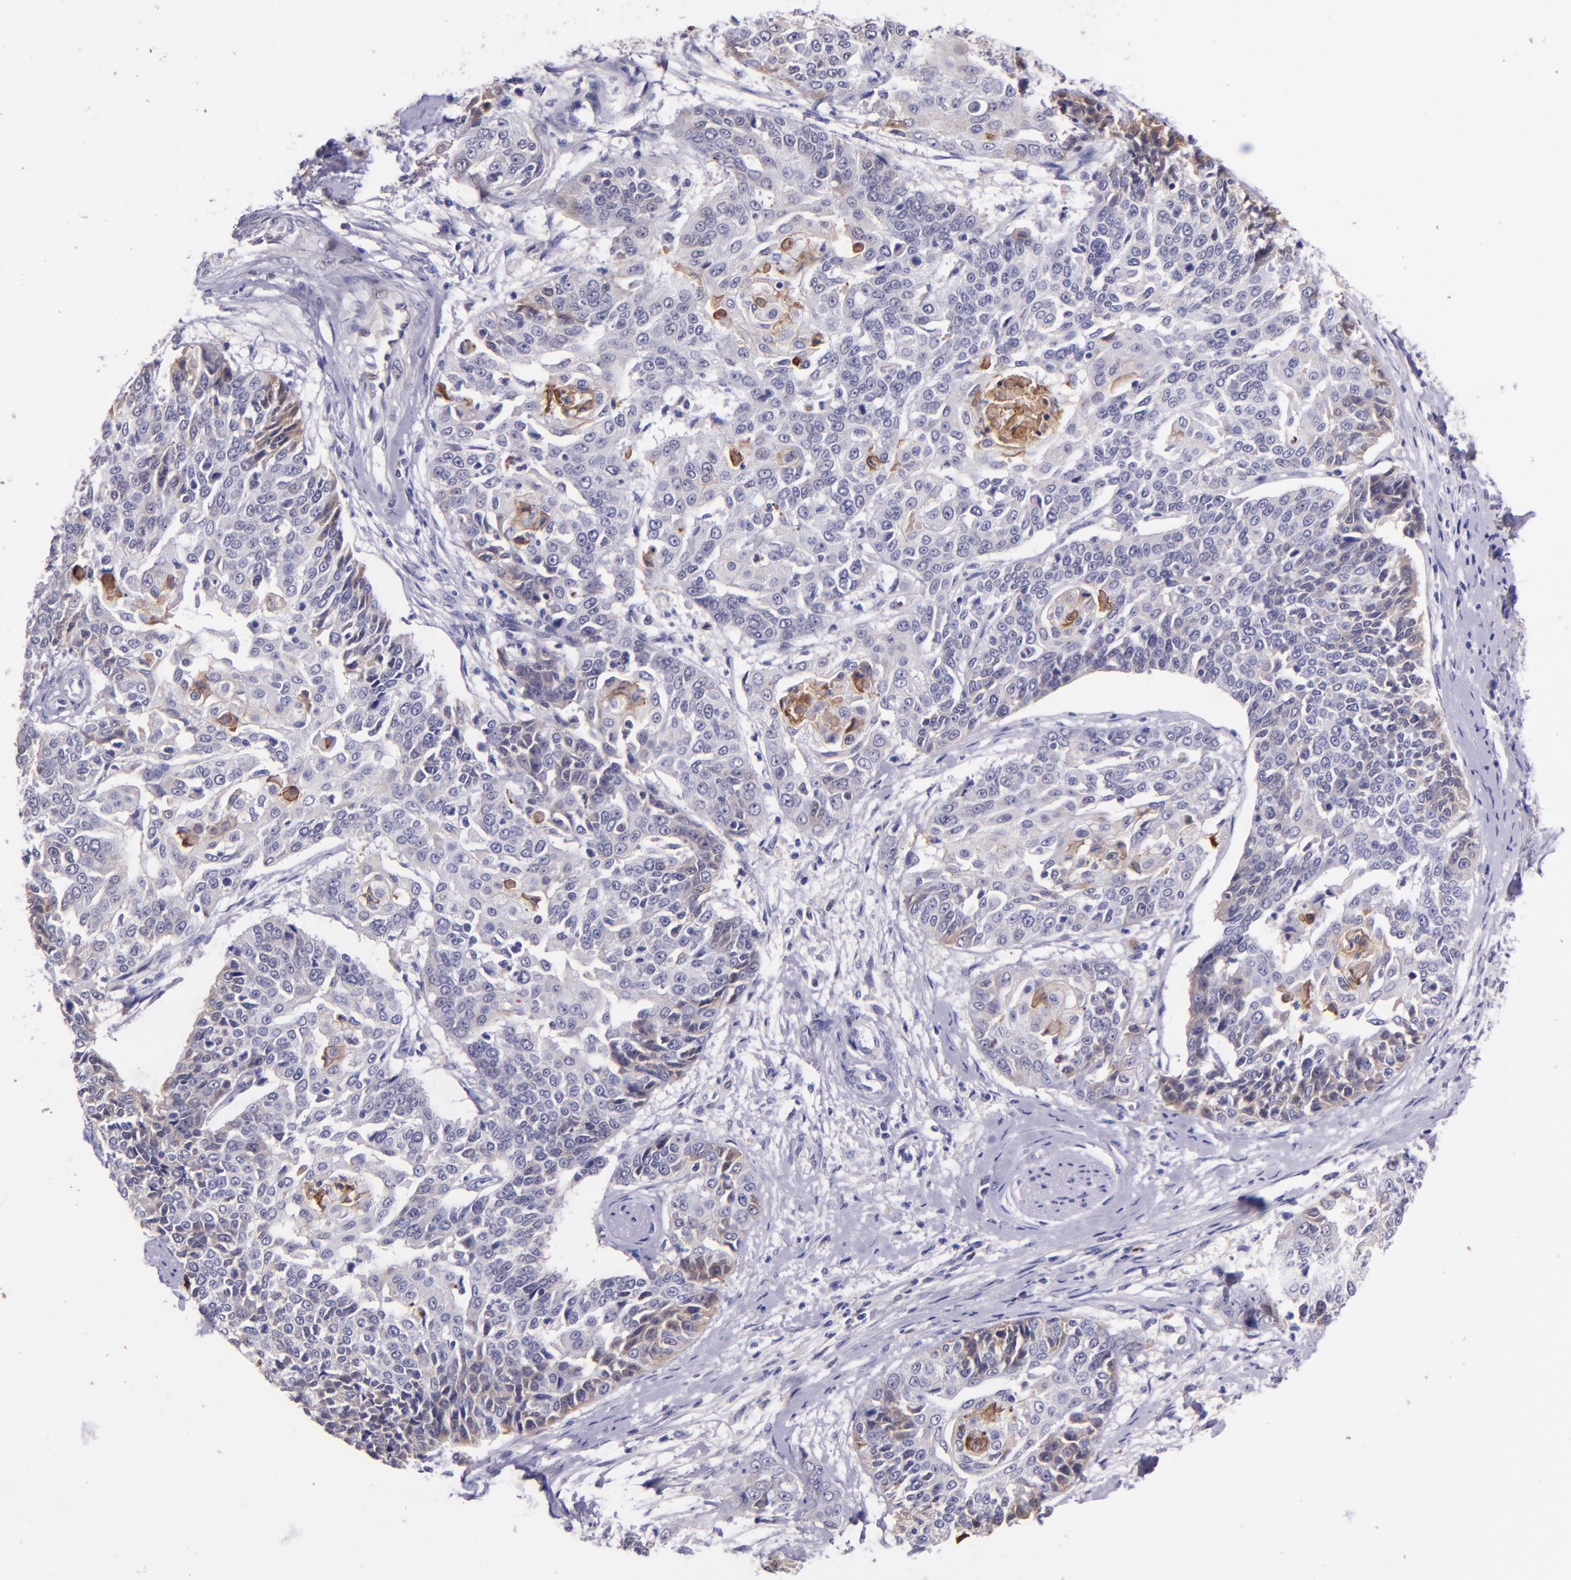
{"staining": {"intensity": "negative", "quantity": "none", "location": "none"}, "tissue": "cervical cancer", "cell_type": "Tumor cells", "image_type": "cancer", "snomed": [{"axis": "morphology", "description": "Squamous cell carcinoma, NOS"}, {"axis": "topography", "description": "Cervix"}], "caption": "Histopathology image shows no protein positivity in tumor cells of cervical cancer (squamous cell carcinoma) tissue.", "gene": "KNG1", "patient": {"sex": "female", "age": 64}}